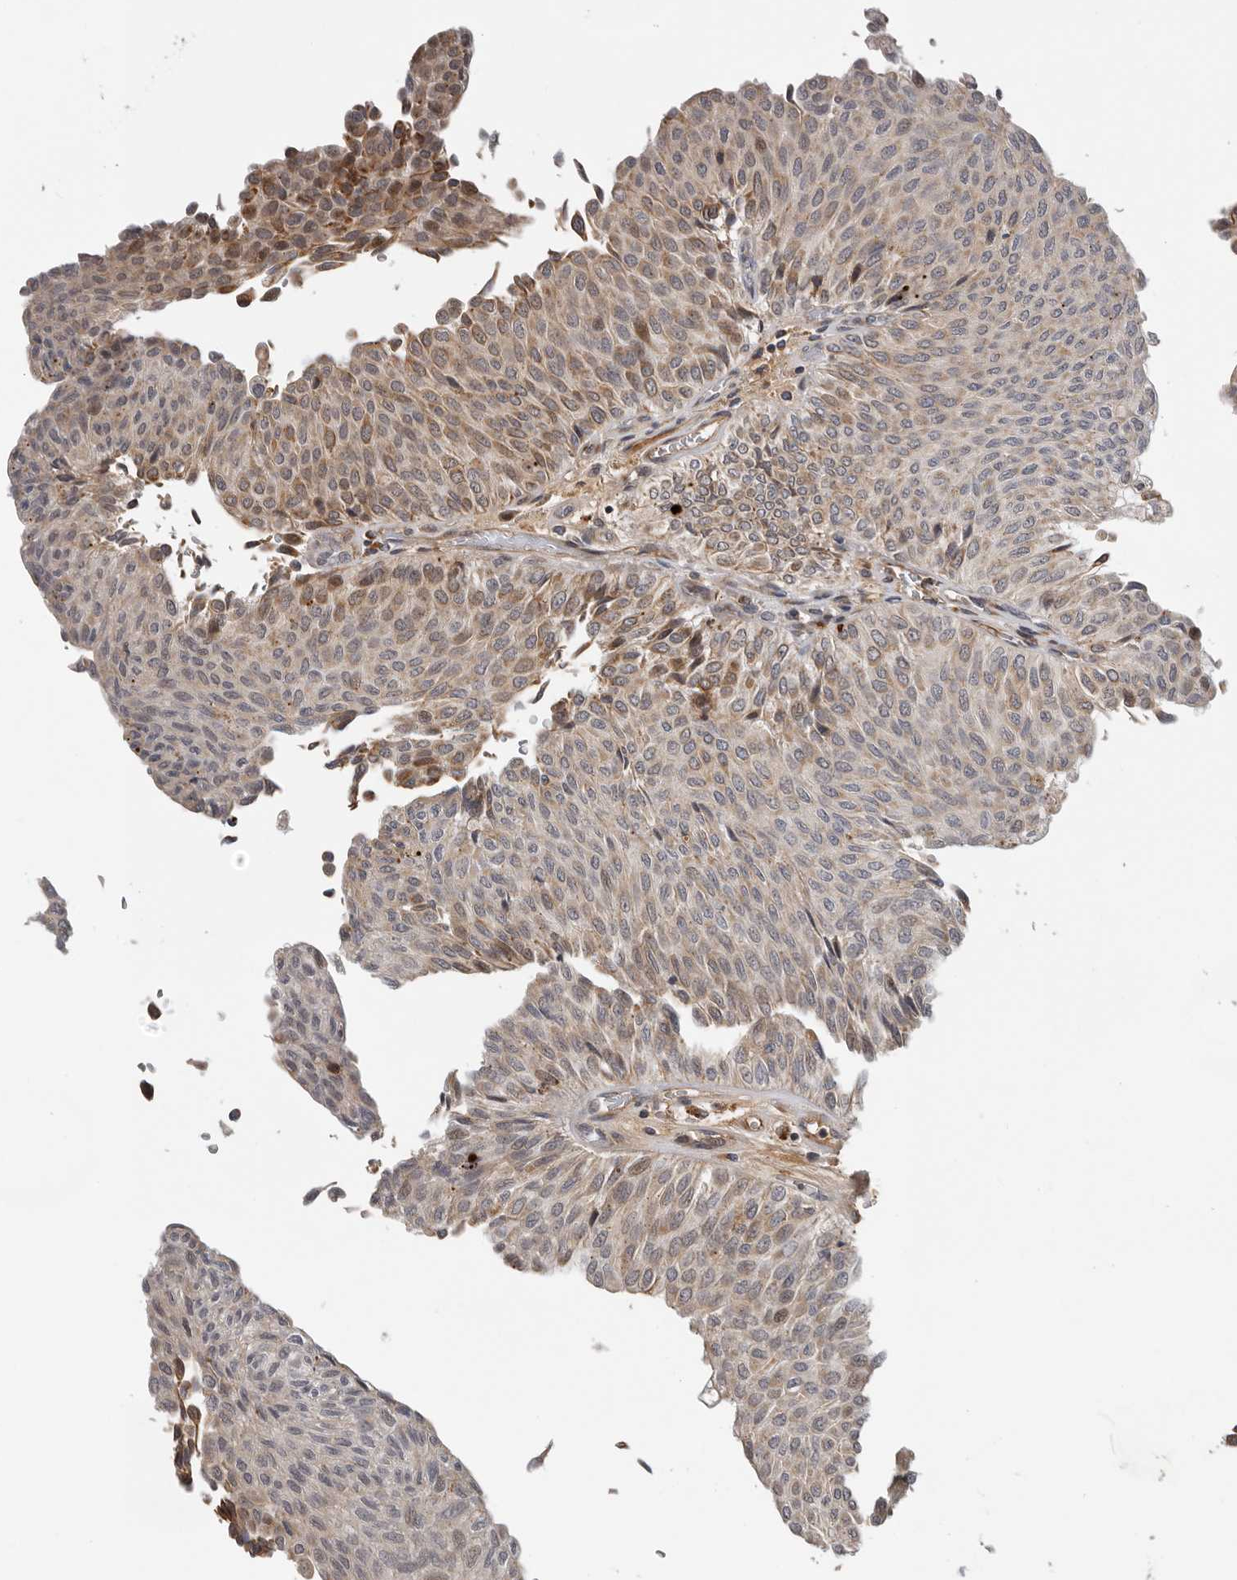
{"staining": {"intensity": "weak", "quantity": ">75%", "location": "cytoplasmic/membranous"}, "tissue": "urothelial cancer", "cell_type": "Tumor cells", "image_type": "cancer", "snomed": [{"axis": "morphology", "description": "Urothelial carcinoma, Low grade"}, {"axis": "topography", "description": "Urinary bladder"}], "caption": "There is low levels of weak cytoplasmic/membranous positivity in tumor cells of urothelial cancer, as demonstrated by immunohistochemical staining (brown color).", "gene": "RNF157", "patient": {"sex": "male", "age": 78}}